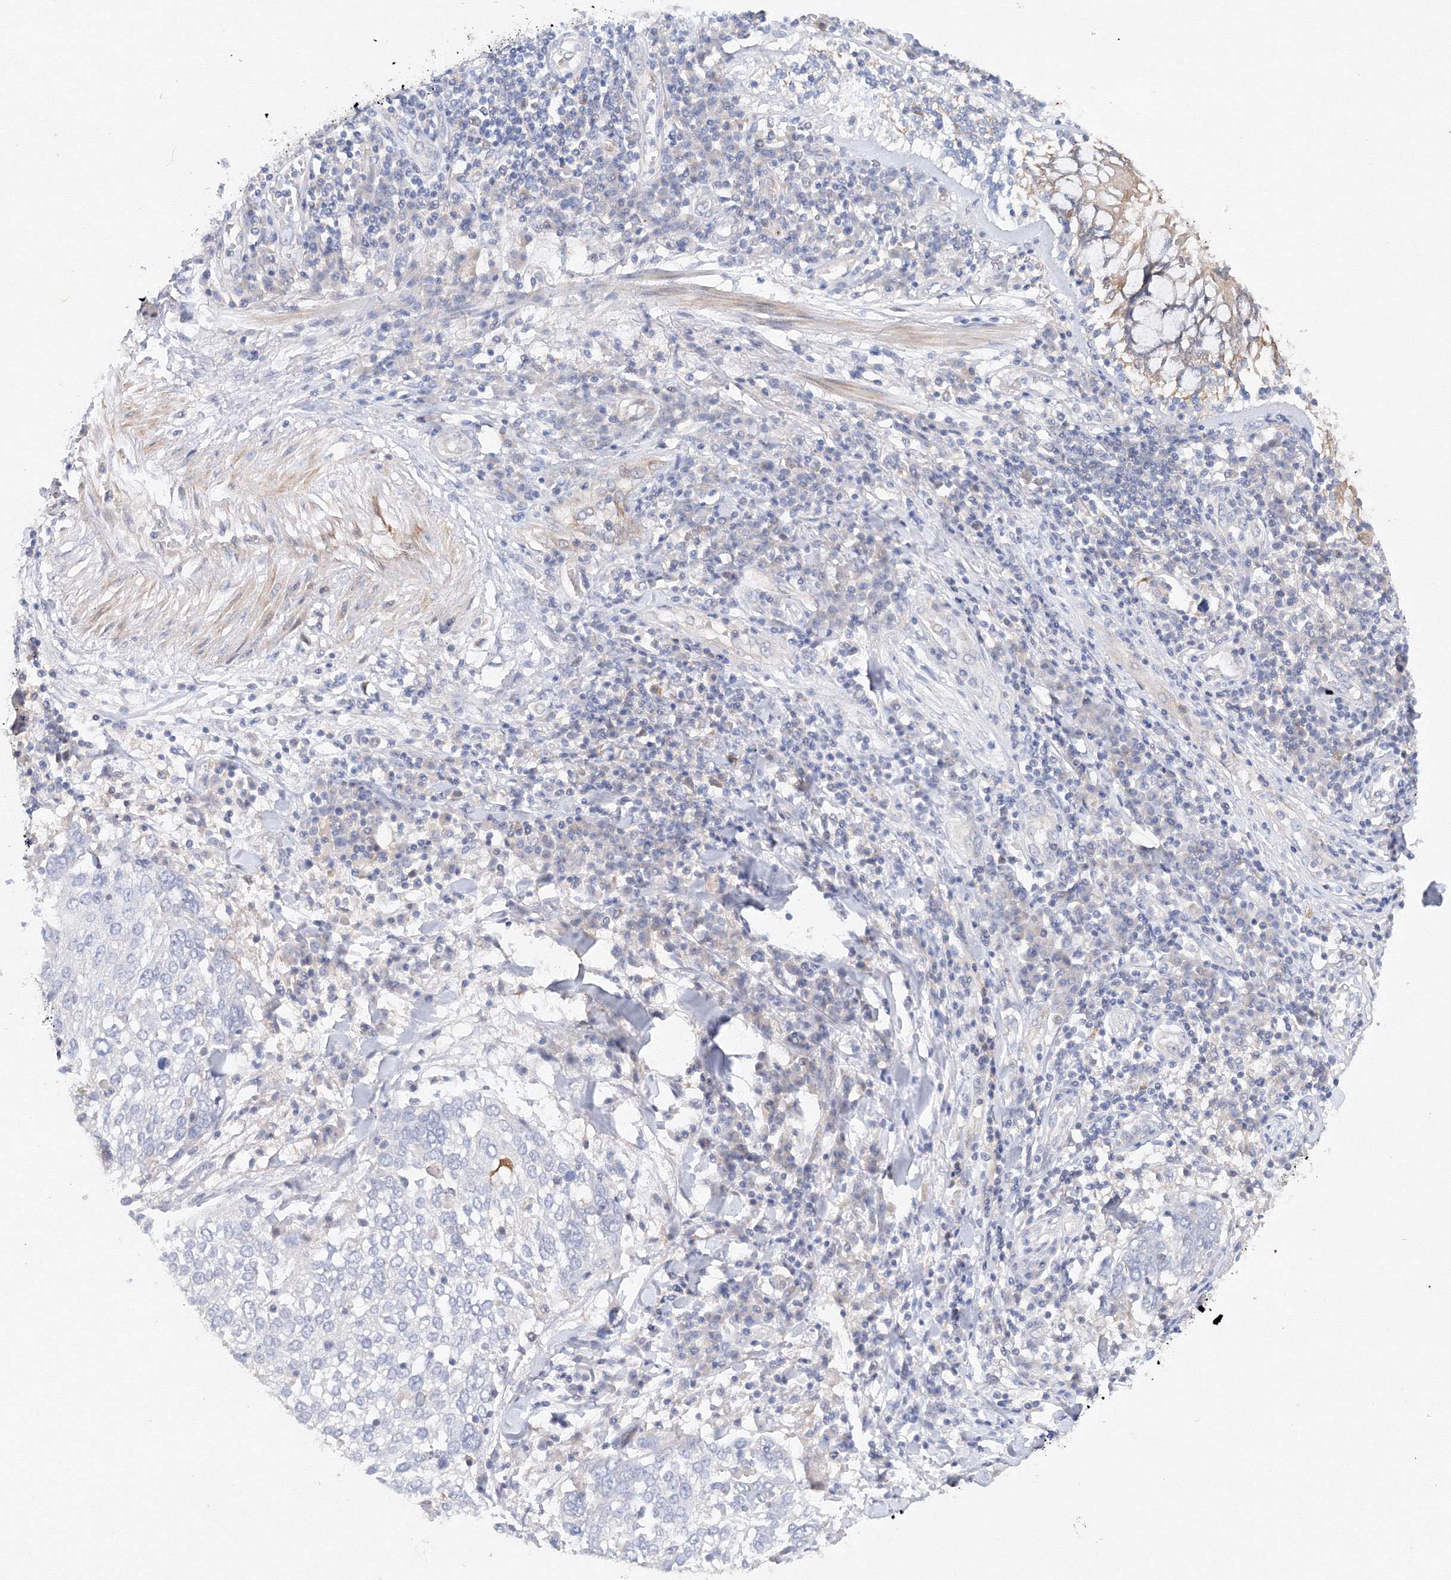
{"staining": {"intensity": "negative", "quantity": "none", "location": "none"}, "tissue": "lung cancer", "cell_type": "Tumor cells", "image_type": "cancer", "snomed": [{"axis": "morphology", "description": "Squamous cell carcinoma, NOS"}, {"axis": "topography", "description": "Lung"}], "caption": "Lung cancer (squamous cell carcinoma) was stained to show a protein in brown. There is no significant expression in tumor cells. Nuclei are stained in blue.", "gene": "DIS3L2", "patient": {"sex": "male", "age": 65}}